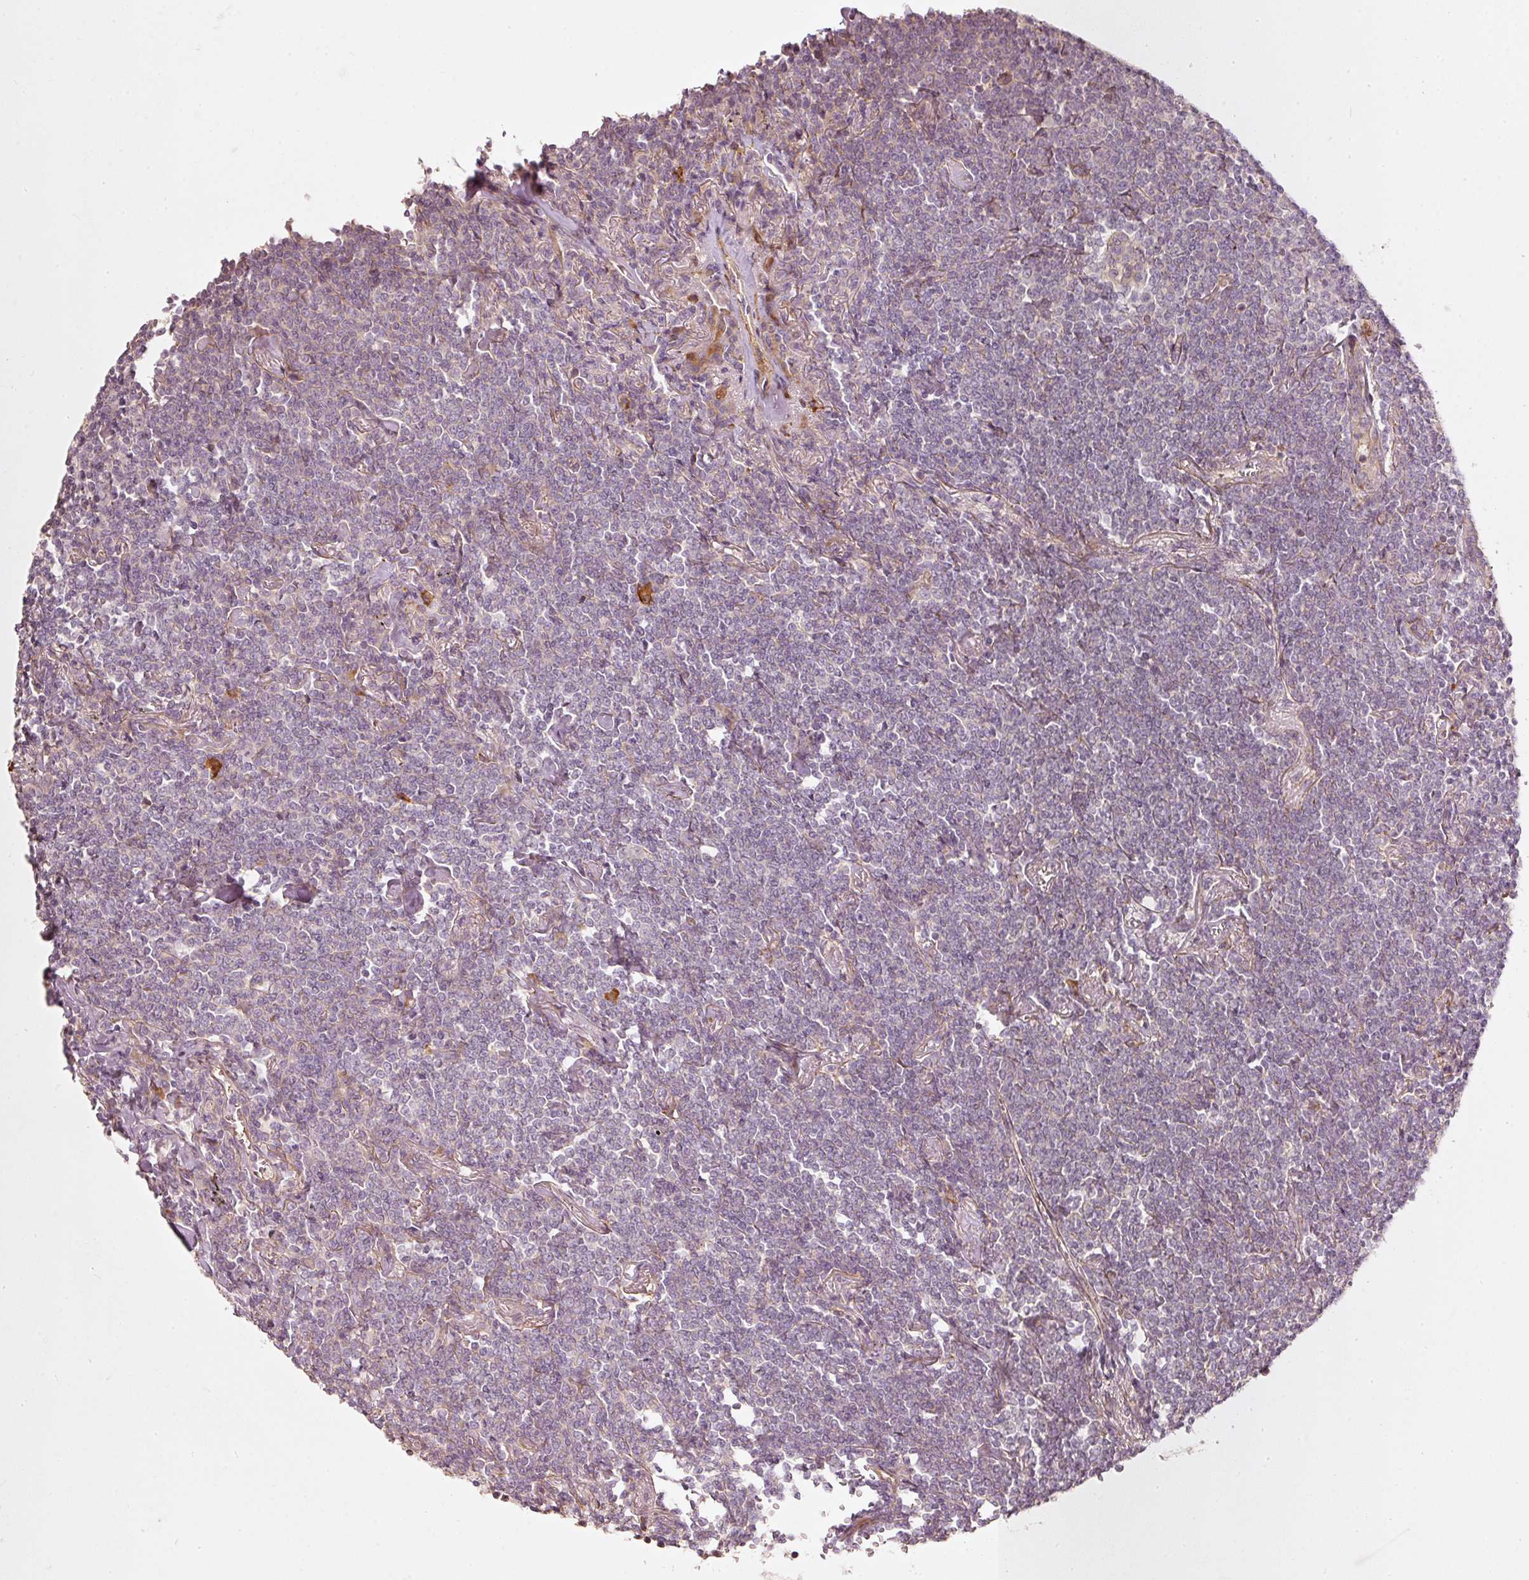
{"staining": {"intensity": "negative", "quantity": "none", "location": "none"}, "tissue": "lymphoma", "cell_type": "Tumor cells", "image_type": "cancer", "snomed": [{"axis": "morphology", "description": "Malignant lymphoma, non-Hodgkin's type, Low grade"}, {"axis": "topography", "description": "Lung"}], "caption": "This is a micrograph of immunohistochemistry (IHC) staining of lymphoma, which shows no positivity in tumor cells.", "gene": "KCNQ1", "patient": {"sex": "female", "age": 71}}